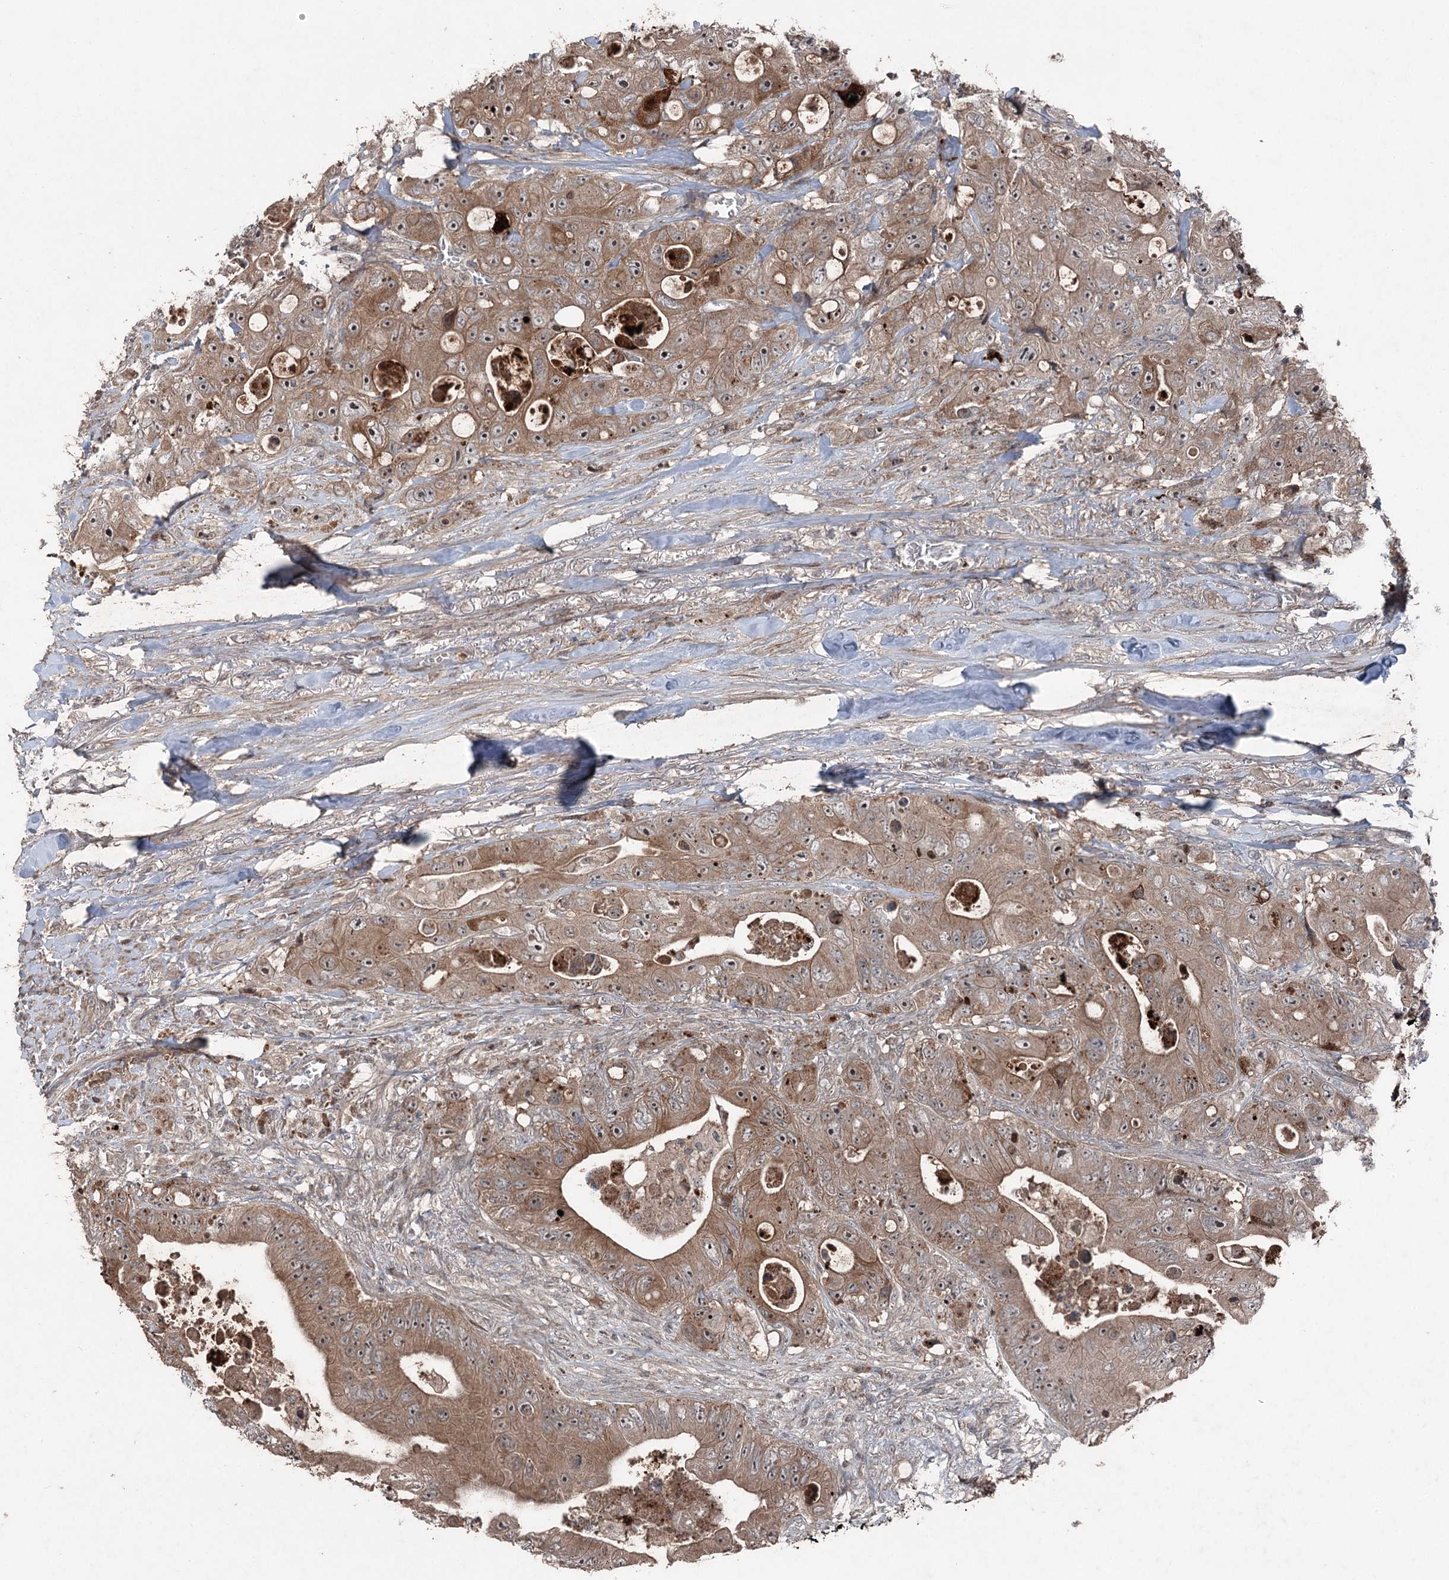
{"staining": {"intensity": "moderate", "quantity": ">75%", "location": "cytoplasmic/membranous,nuclear"}, "tissue": "colorectal cancer", "cell_type": "Tumor cells", "image_type": "cancer", "snomed": [{"axis": "morphology", "description": "Adenocarcinoma, NOS"}, {"axis": "topography", "description": "Colon"}], "caption": "Protein positivity by IHC displays moderate cytoplasmic/membranous and nuclear staining in about >75% of tumor cells in colorectal cancer (adenocarcinoma). The protein of interest is stained brown, and the nuclei are stained in blue (DAB (3,3'-diaminobenzidine) IHC with brightfield microscopy, high magnification).", "gene": "MAPK8IP2", "patient": {"sex": "female", "age": 46}}